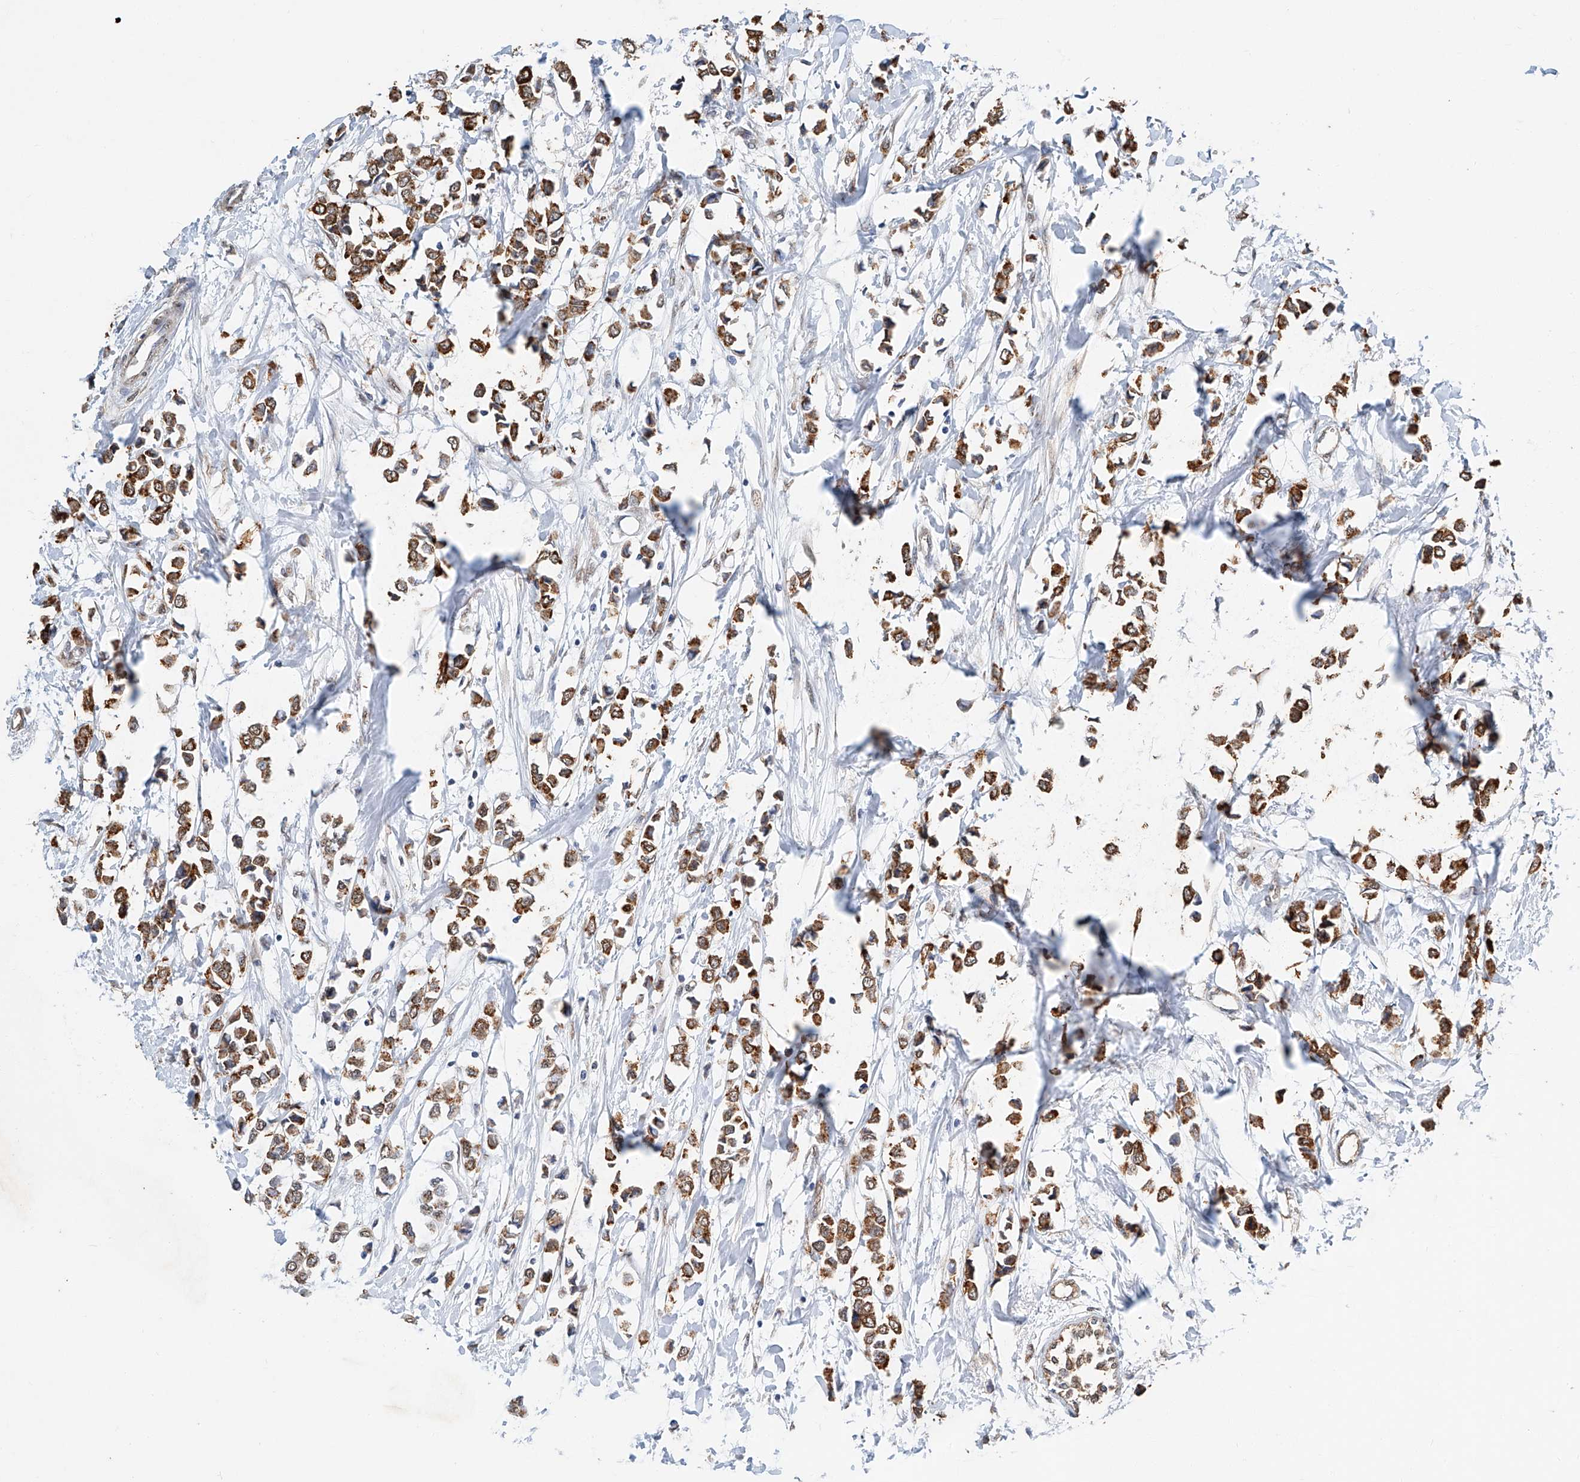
{"staining": {"intensity": "strong", "quantity": ">75%", "location": "cytoplasmic/membranous"}, "tissue": "breast cancer", "cell_type": "Tumor cells", "image_type": "cancer", "snomed": [{"axis": "morphology", "description": "Lobular carcinoma"}, {"axis": "topography", "description": "Breast"}], "caption": "Immunohistochemical staining of human breast cancer (lobular carcinoma) shows strong cytoplasmic/membranous protein staining in approximately >75% of tumor cells. The protein of interest is shown in brown color, while the nuclei are stained blue.", "gene": "CERS4", "patient": {"sex": "female", "age": 51}}